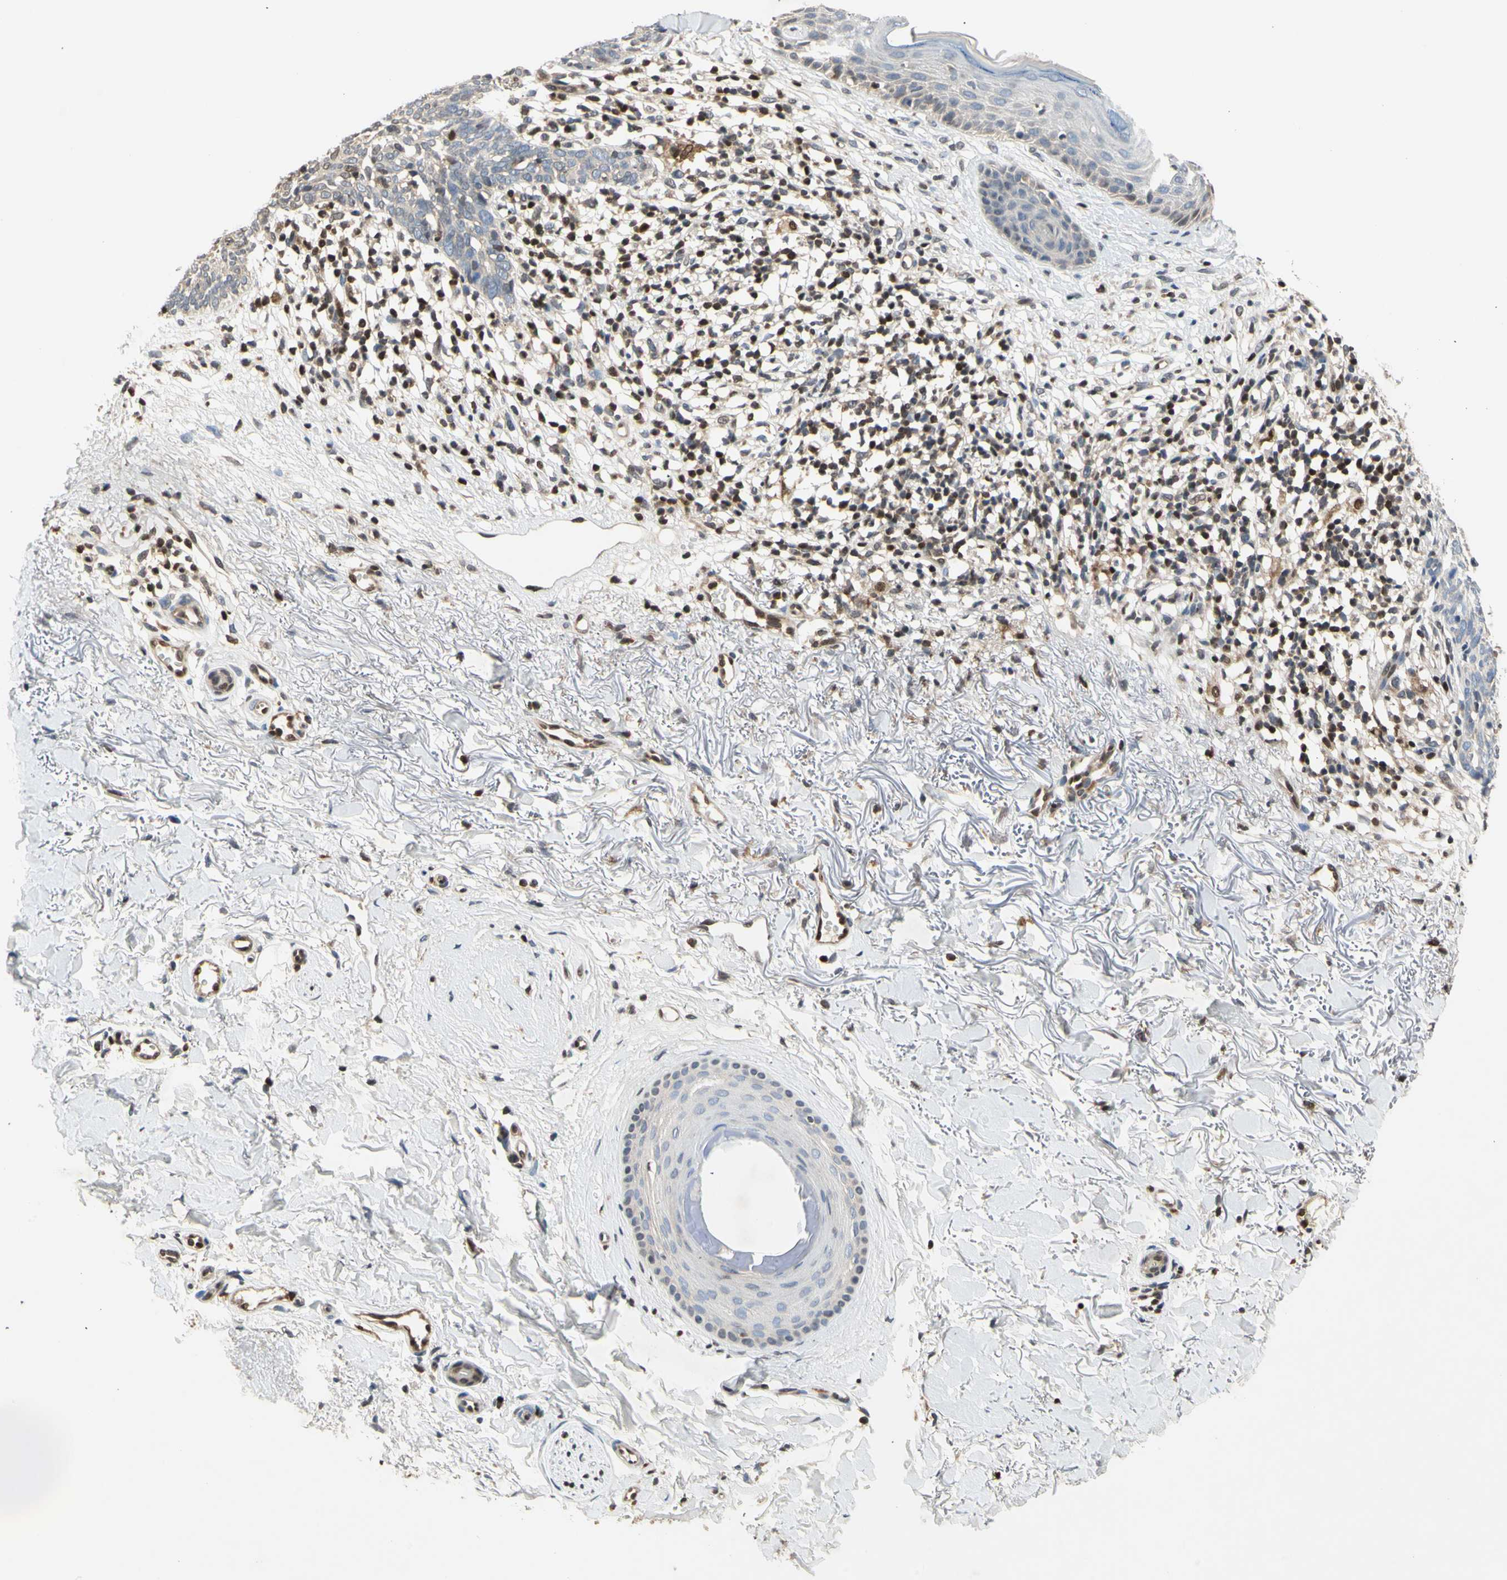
{"staining": {"intensity": "negative", "quantity": "none", "location": "none"}, "tissue": "skin cancer", "cell_type": "Tumor cells", "image_type": "cancer", "snomed": [{"axis": "morphology", "description": "Basal cell carcinoma"}, {"axis": "topography", "description": "Skin"}], "caption": "High magnification brightfield microscopy of skin cancer (basal cell carcinoma) stained with DAB (3,3'-diaminobenzidine) (brown) and counterstained with hematoxylin (blue): tumor cells show no significant expression.", "gene": "GSR", "patient": {"sex": "female", "age": 70}}